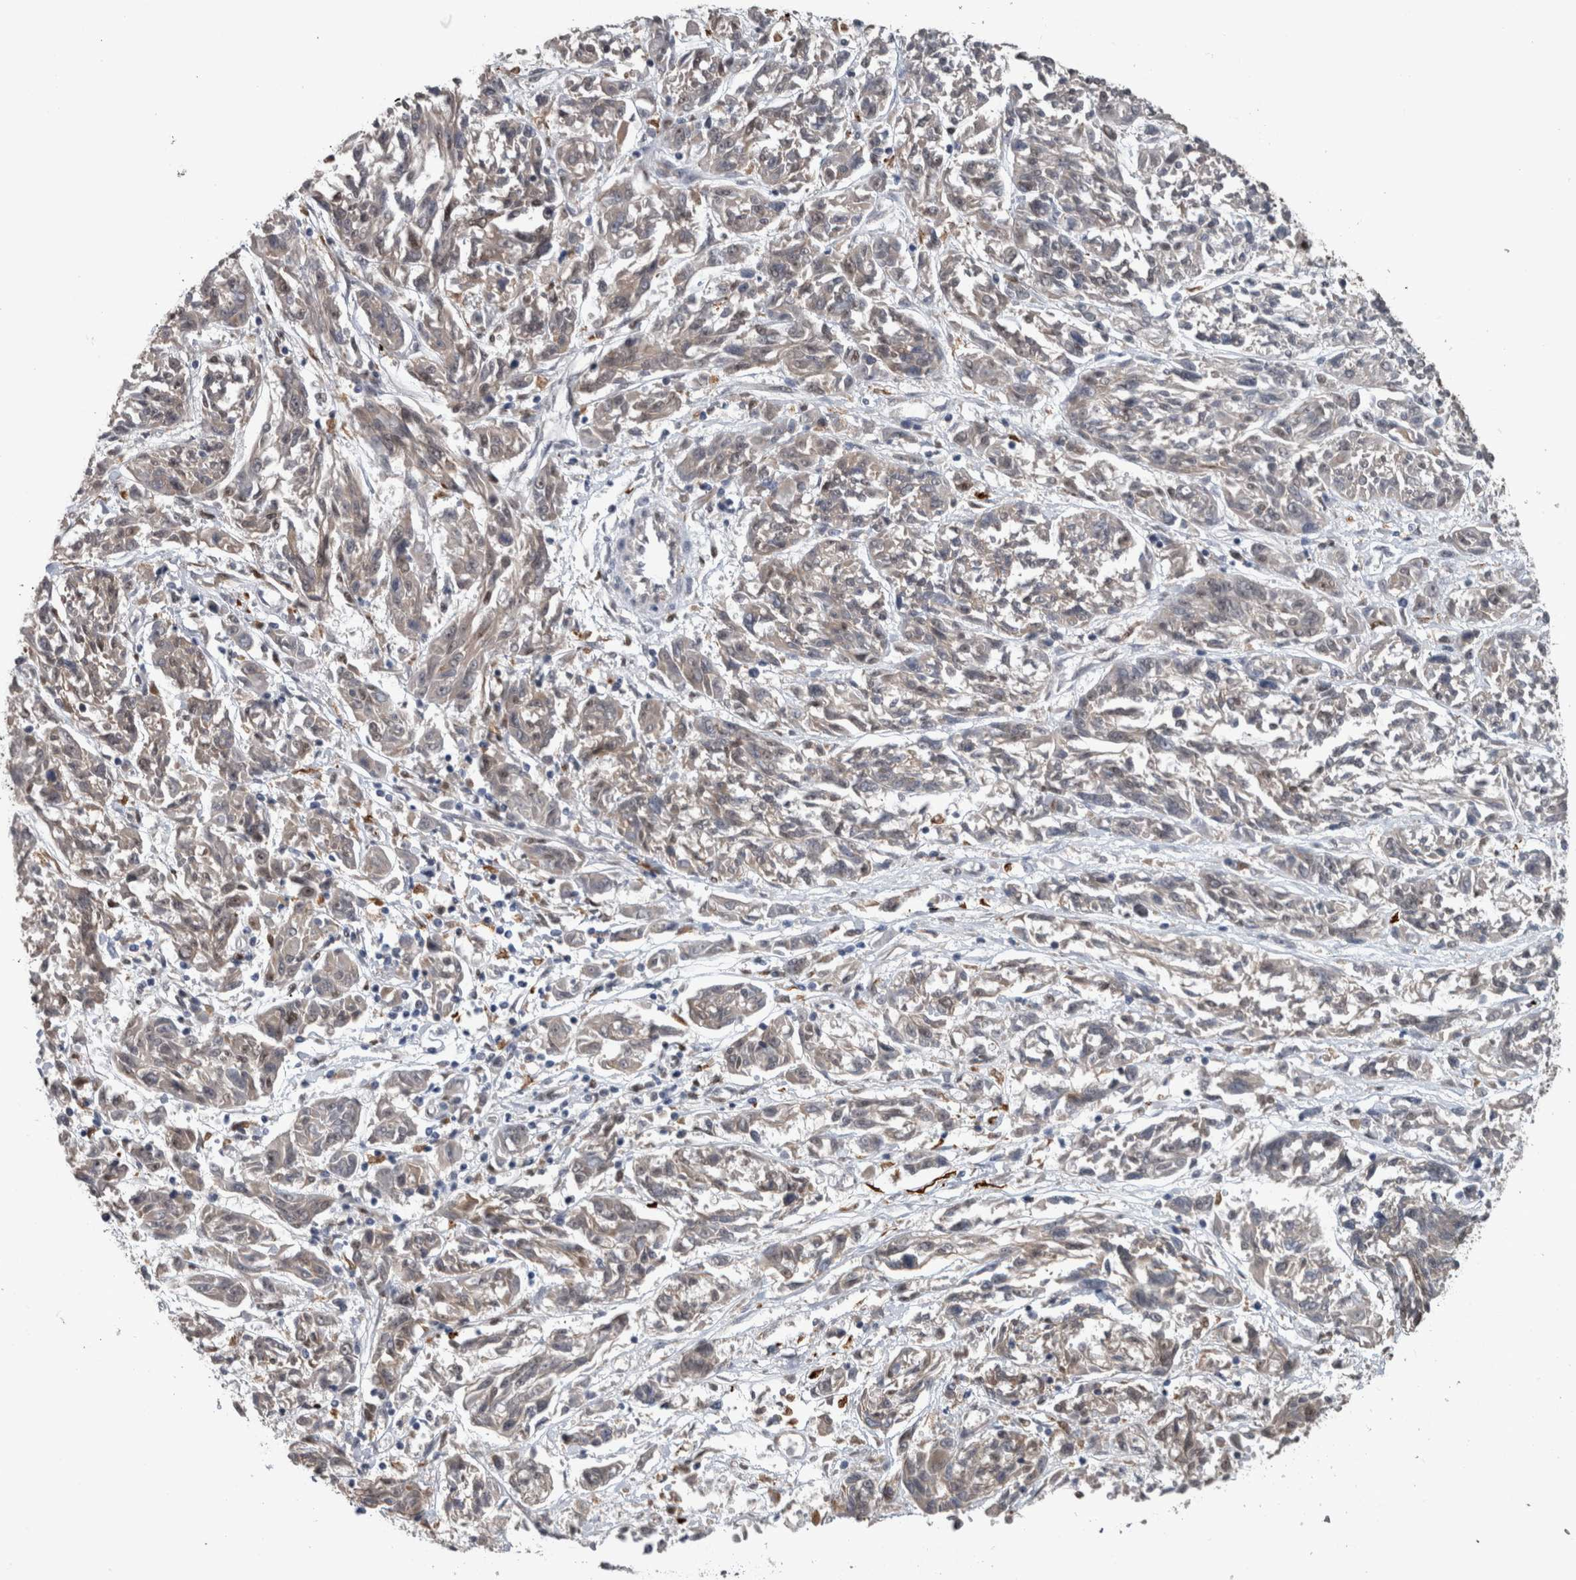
{"staining": {"intensity": "weak", "quantity": "25%-75%", "location": "nuclear"}, "tissue": "melanoma", "cell_type": "Tumor cells", "image_type": "cancer", "snomed": [{"axis": "morphology", "description": "Malignant melanoma, NOS"}, {"axis": "topography", "description": "Skin"}], "caption": "IHC (DAB) staining of human malignant melanoma exhibits weak nuclear protein positivity in about 25%-75% of tumor cells. Immunohistochemistry stains the protein in brown and the nuclei are stained blue.", "gene": "POLD2", "patient": {"sex": "male", "age": 53}}